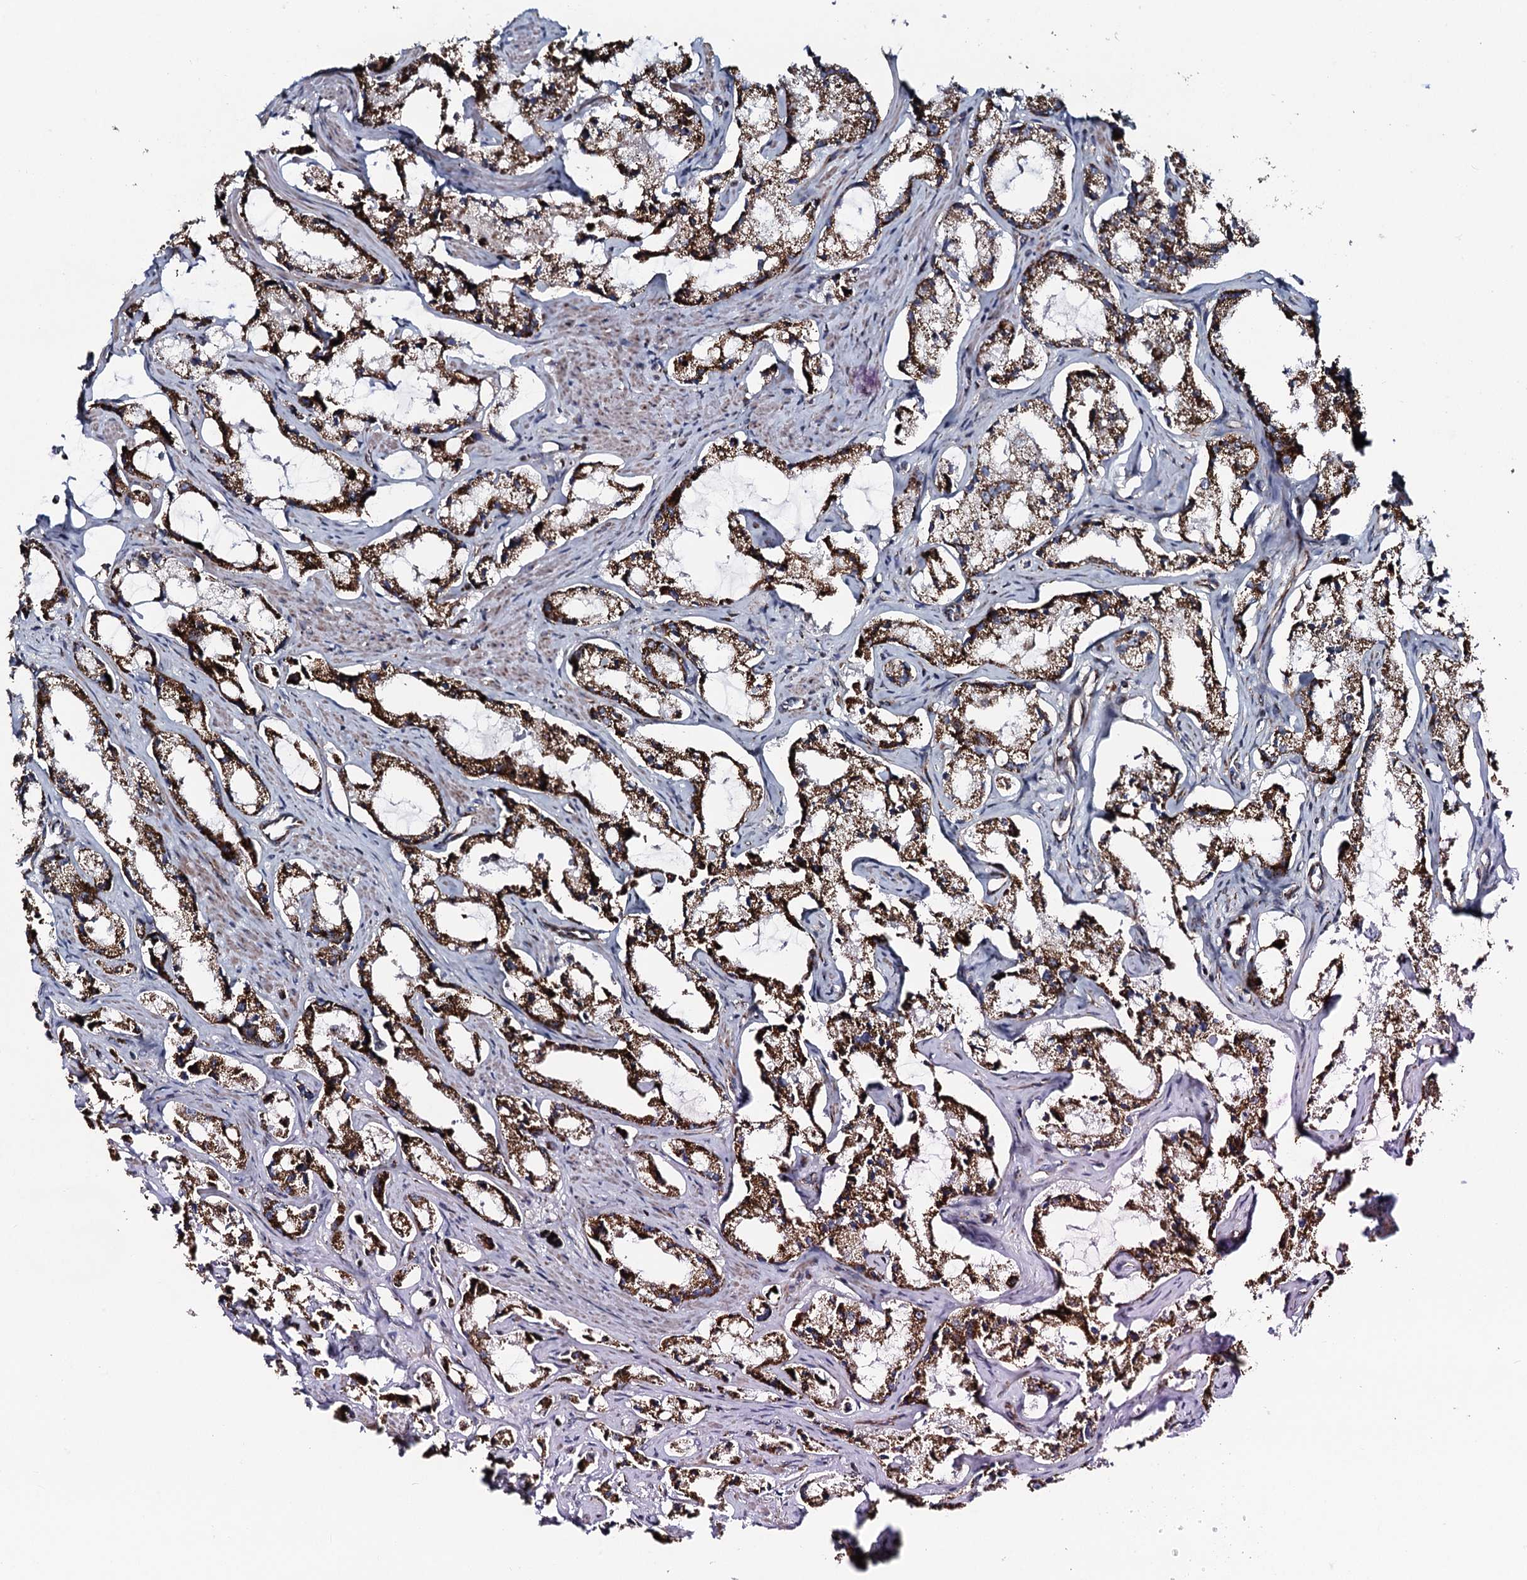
{"staining": {"intensity": "strong", "quantity": ">75%", "location": "cytoplasmic/membranous"}, "tissue": "prostate cancer", "cell_type": "Tumor cells", "image_type": "cancer", "snomed": [{"axis": "morphology", "description": "Adenocarcinoma, High grade"}, {"axis": "topography", "description": "Prostate"}], "caption": "This is an image of immunohistochemistry (IHC) staining of prostate adenocarcinoma (high-grade), which shows strong expression in the cytoplasmic/membranous of tumor cells.", "gene": "EVC2", "patient": {"sex": "male", "age": 66}}